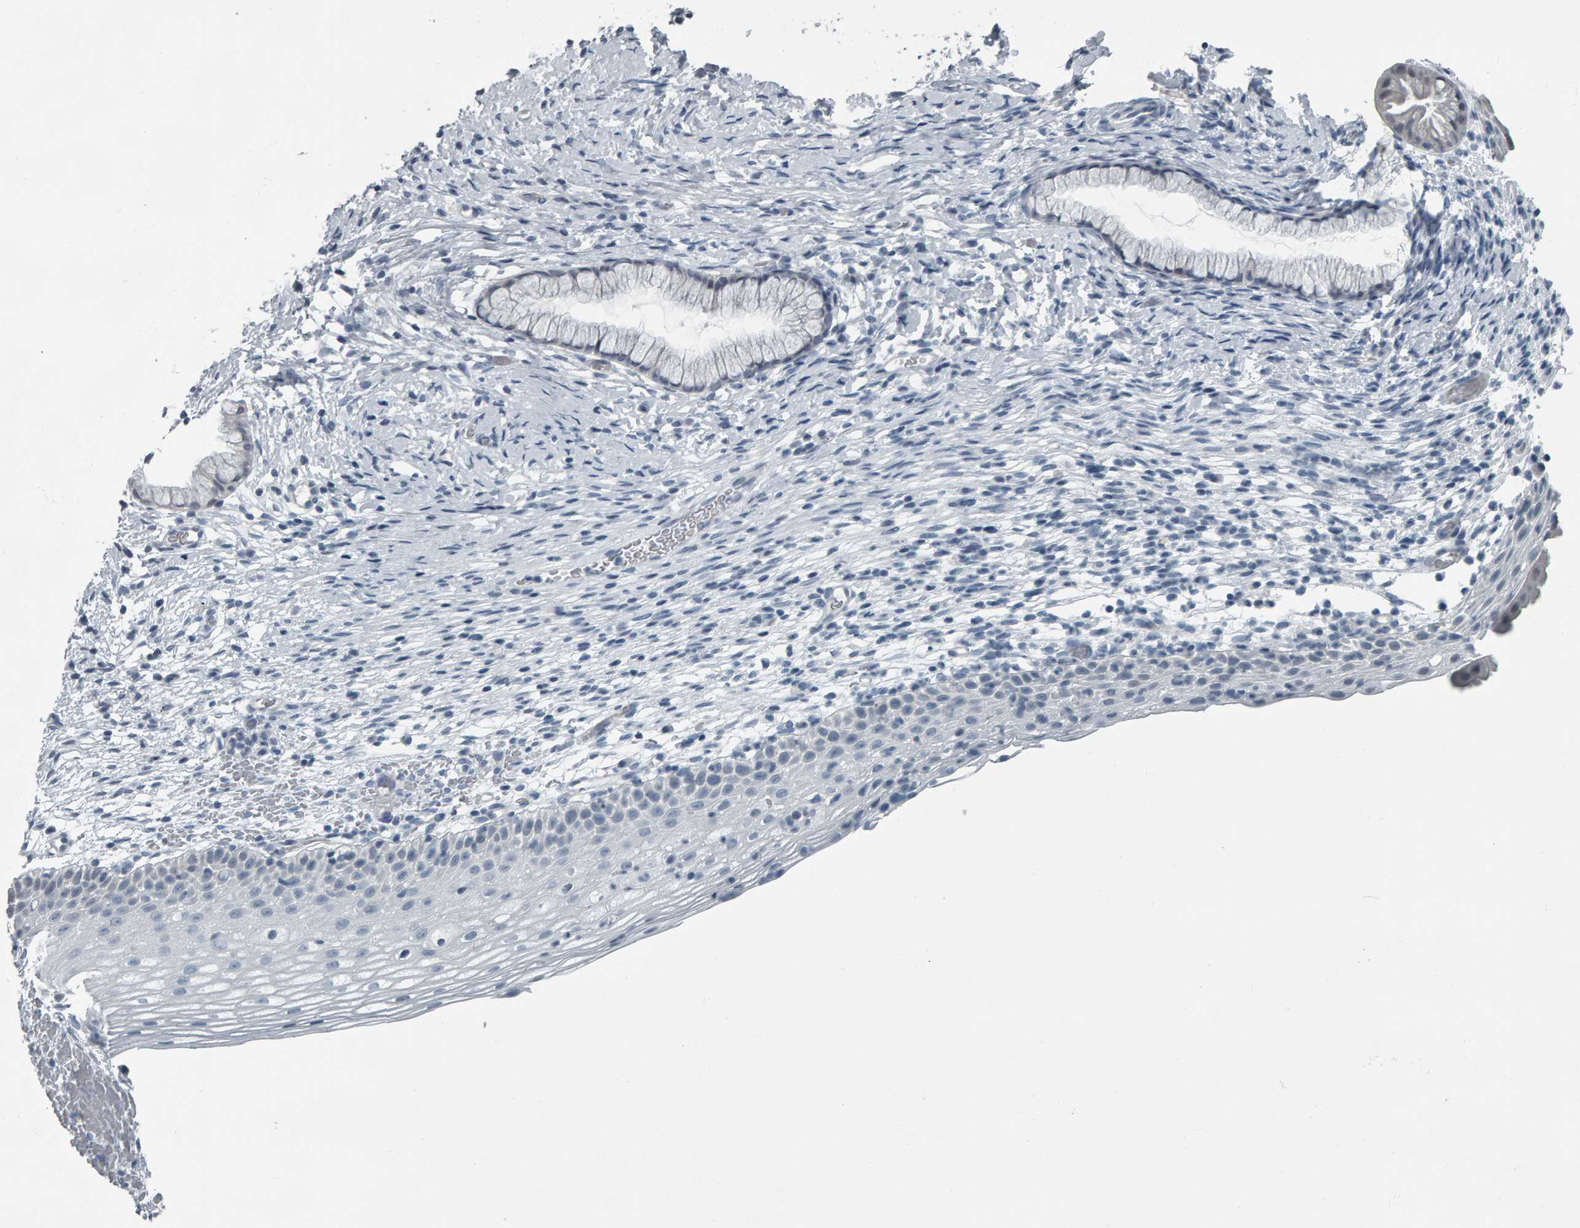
{"staining": {"intensity": "negative", "quantity": "none", "location": "none"}, "tissue": "cervix", "cell_type": "Glandular cells", "image_type": "normal", "snomed": [{"axis": "morphology", "description": "Normal tissue, NOS"}, {"axis": "topography", "description": "Cervix"}], "caption": "Glandular cells are negative for protein expression in unremarkable human cervix. Brightfield microscopy of immunohistochemistry stained with DAB (3,3'-diaminobenzidine) (brown) and hematoxylin (blue), captured at high magnification.", "gene": "PYY", "patient": {"sex": "female", "age": 72}}